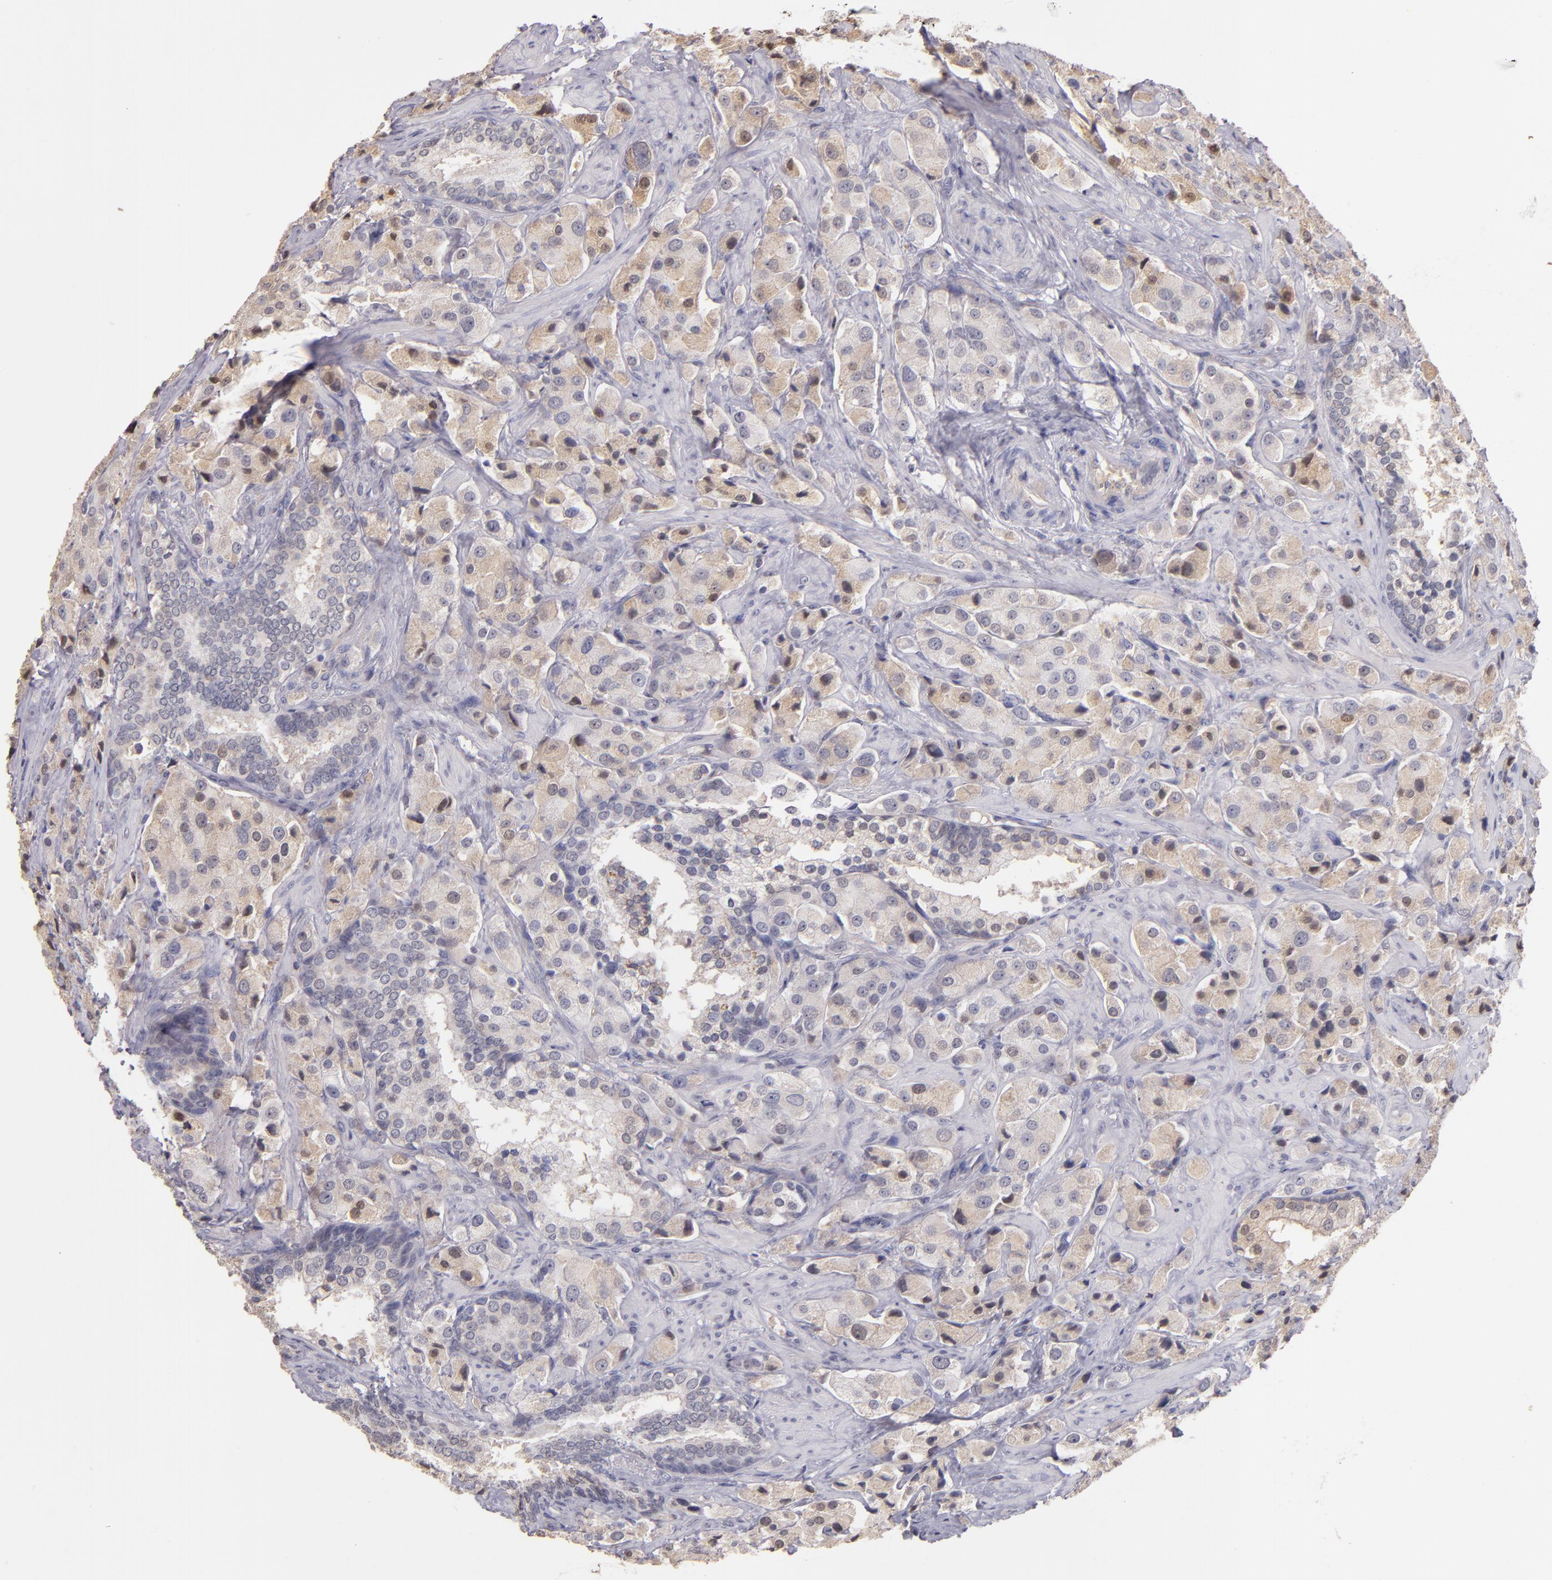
{"staining": {"intensity": "weak", "quantity": ">75%", "location": "cytoplasmic/membranous"}, "tissue": "prostate cancer", "cell_type": "Tumor cells", "image_type": "cancer", "snomed": [{"axis": "morphology", "description": "Adenocarcinoma, Medium grade"}, {"axis": "topography", "description": "Prostate"}], "caption": "Protein expression by immunohistochemistry (IHC) displays weak cytoplasmic/membranous staining in approximately >75% of tumor cells in medium-grade adenocarcinoma (prostate). Immunohistochemistry stains the protein in brown and the nuclei are stained blue.", "gene": "SERPINC1", "patient": {"sex": "male", "age": 70}}